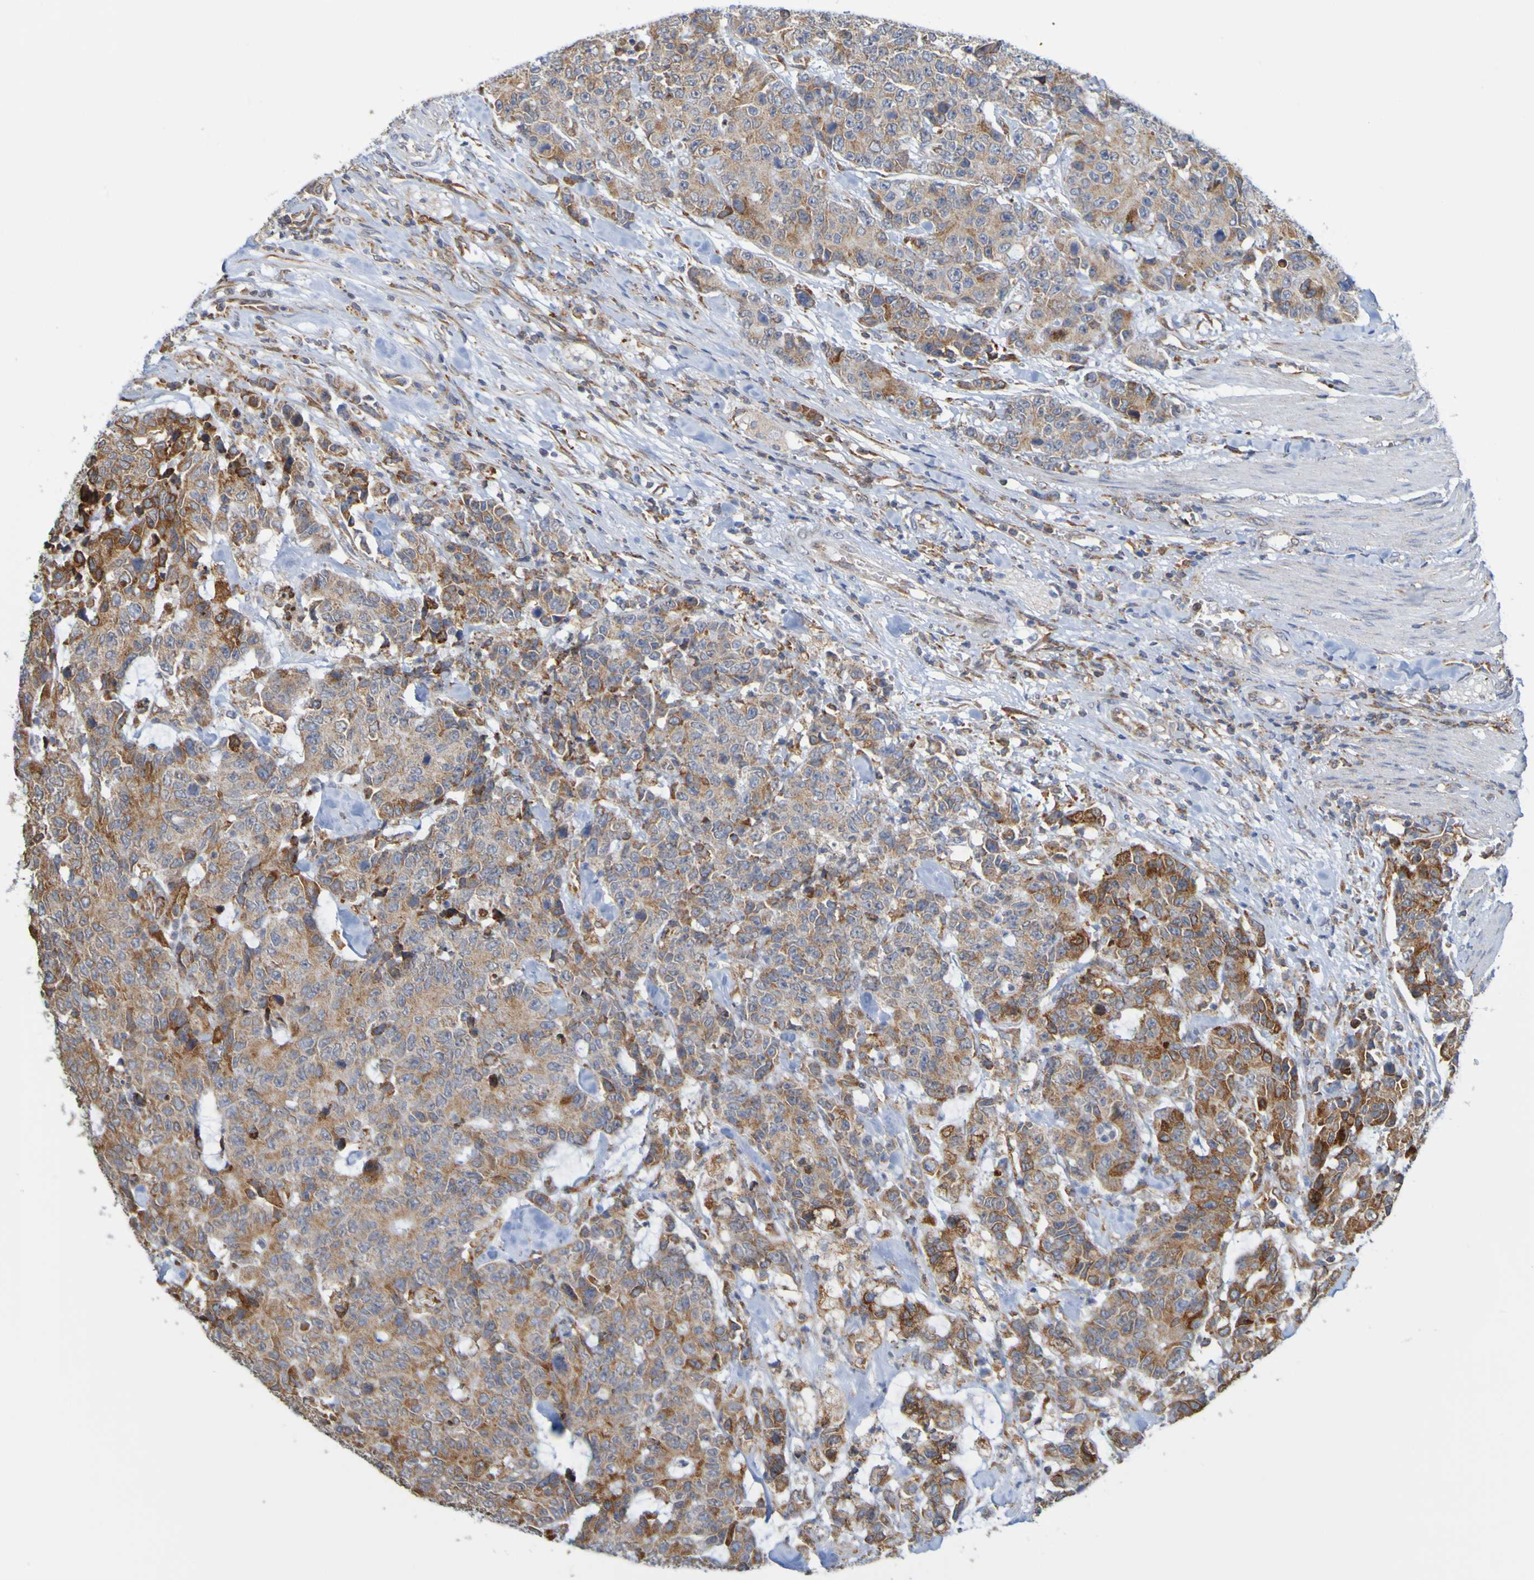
{"staining": {"intensity": "strong", "quantity": "<25%", "location": "cytoplasmic/membranous"}, "tissue": "colorectal cancer", "cell_type": "Tumor cells", "image_type": "cancer", "snomed": [{"axis": "morphology", "description": "Adenocarcinoma, NOS"}, {"axis": "topography", "description": "Colon"}], "caption": "An image of human adenocarcinoma (colorectal) stained for a protein displays strong cytoplasmic/membranous brown staining in tumor cells. The staining is performed using DAB brown chromogen to label protein expression. The nuclei are counter-stained blue using hematoxylin.", "gene": "PDIA3", "patient": {"sex": "female", "age": 86}}